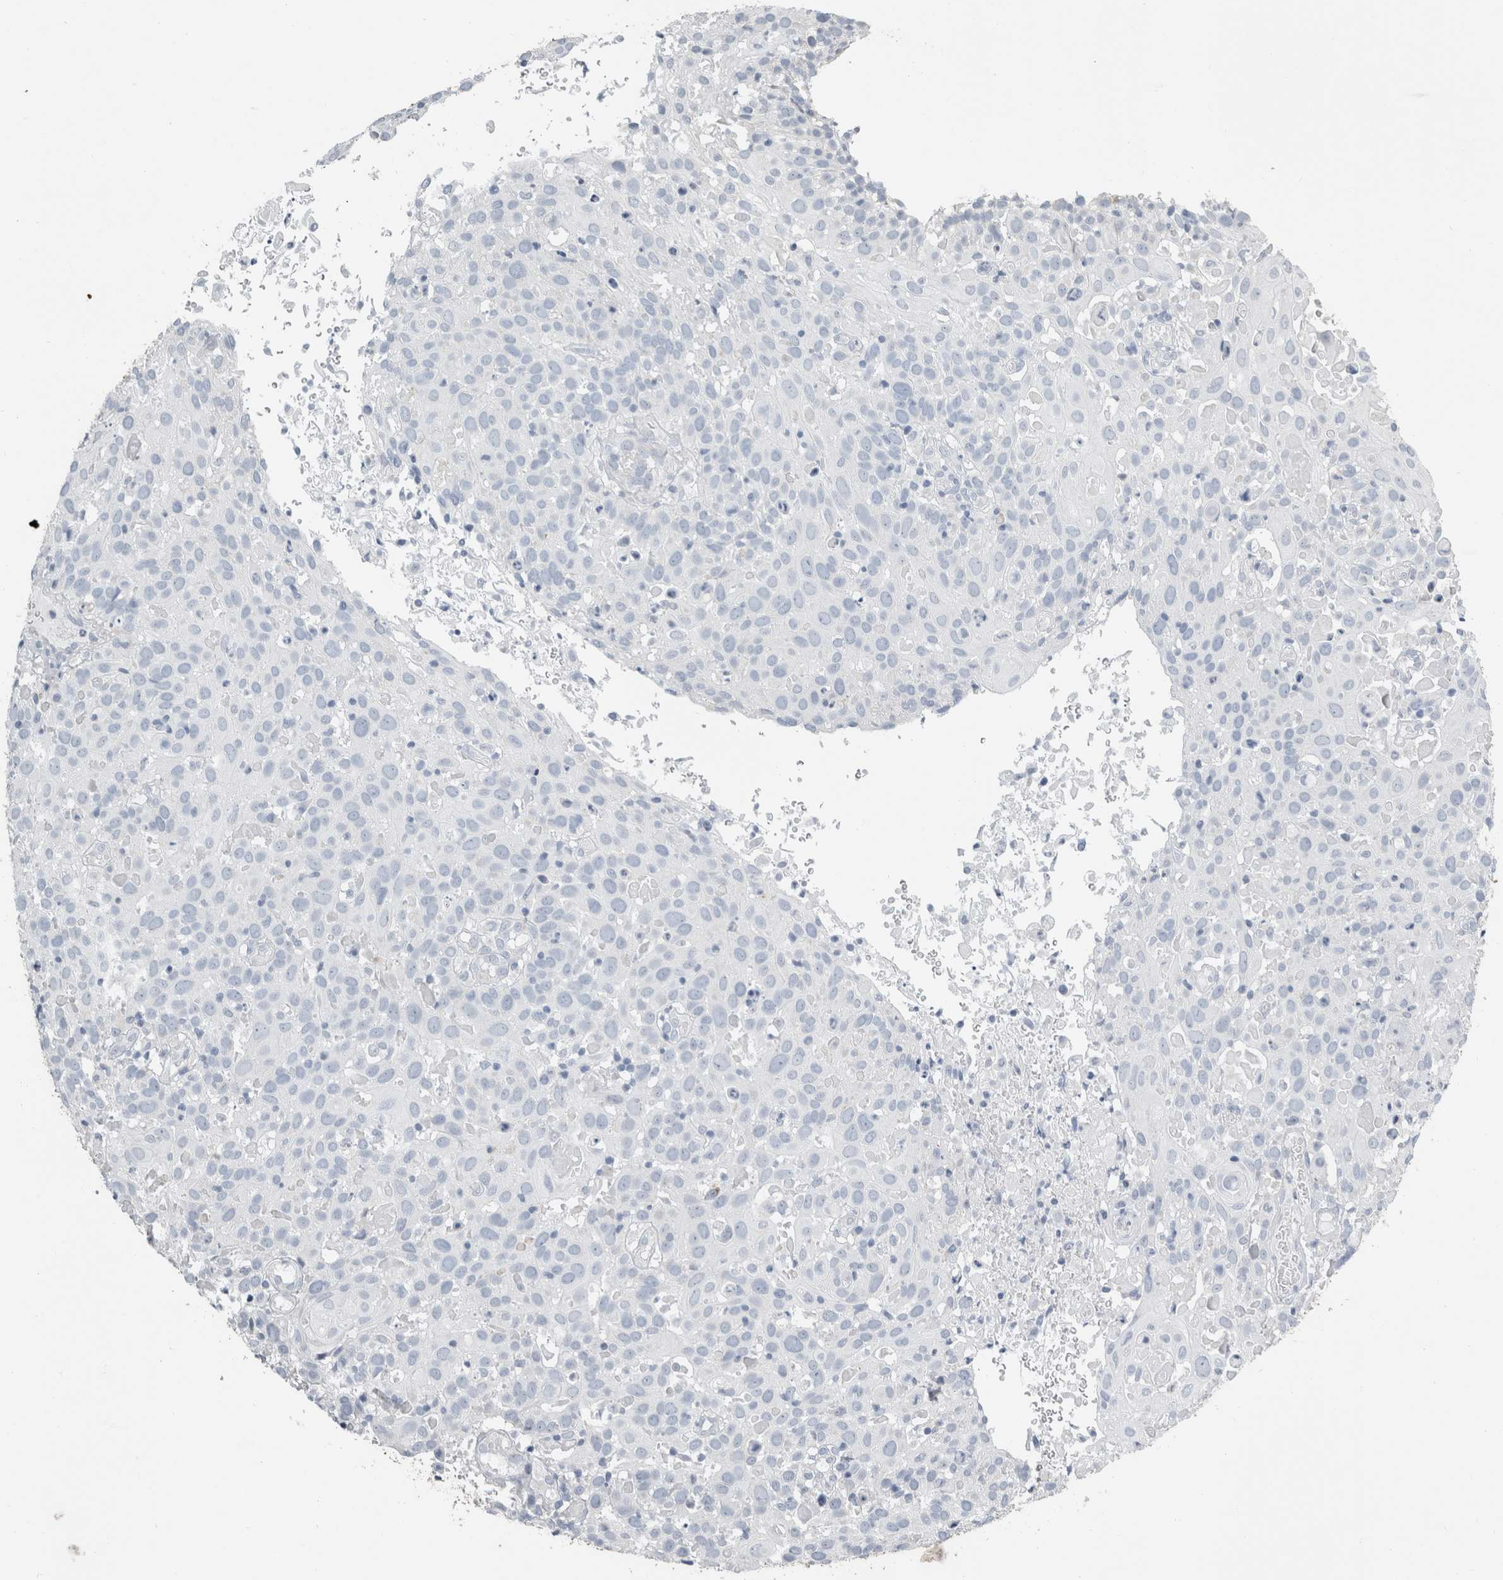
{"staining": {"intensity": "negative", "quantity": "none", "location": "none"}, "tissue": "cervical cancer", "cell_type": "Tumor cells", "image_type": "cancer", "snomed": [{"axis": "morphology", "description": "Squamous cell carcinoma, NOS"}, {"axis": "topography", "description": "Cervix"}], "caption": "Immunohistochemistry (IHC) histopathology image of human cervical cancer stained for a protein (brown), which shows no positivity in tumor cells.", "gene": "FXYD7", "patient": {"sex": "female", "age": 74}}